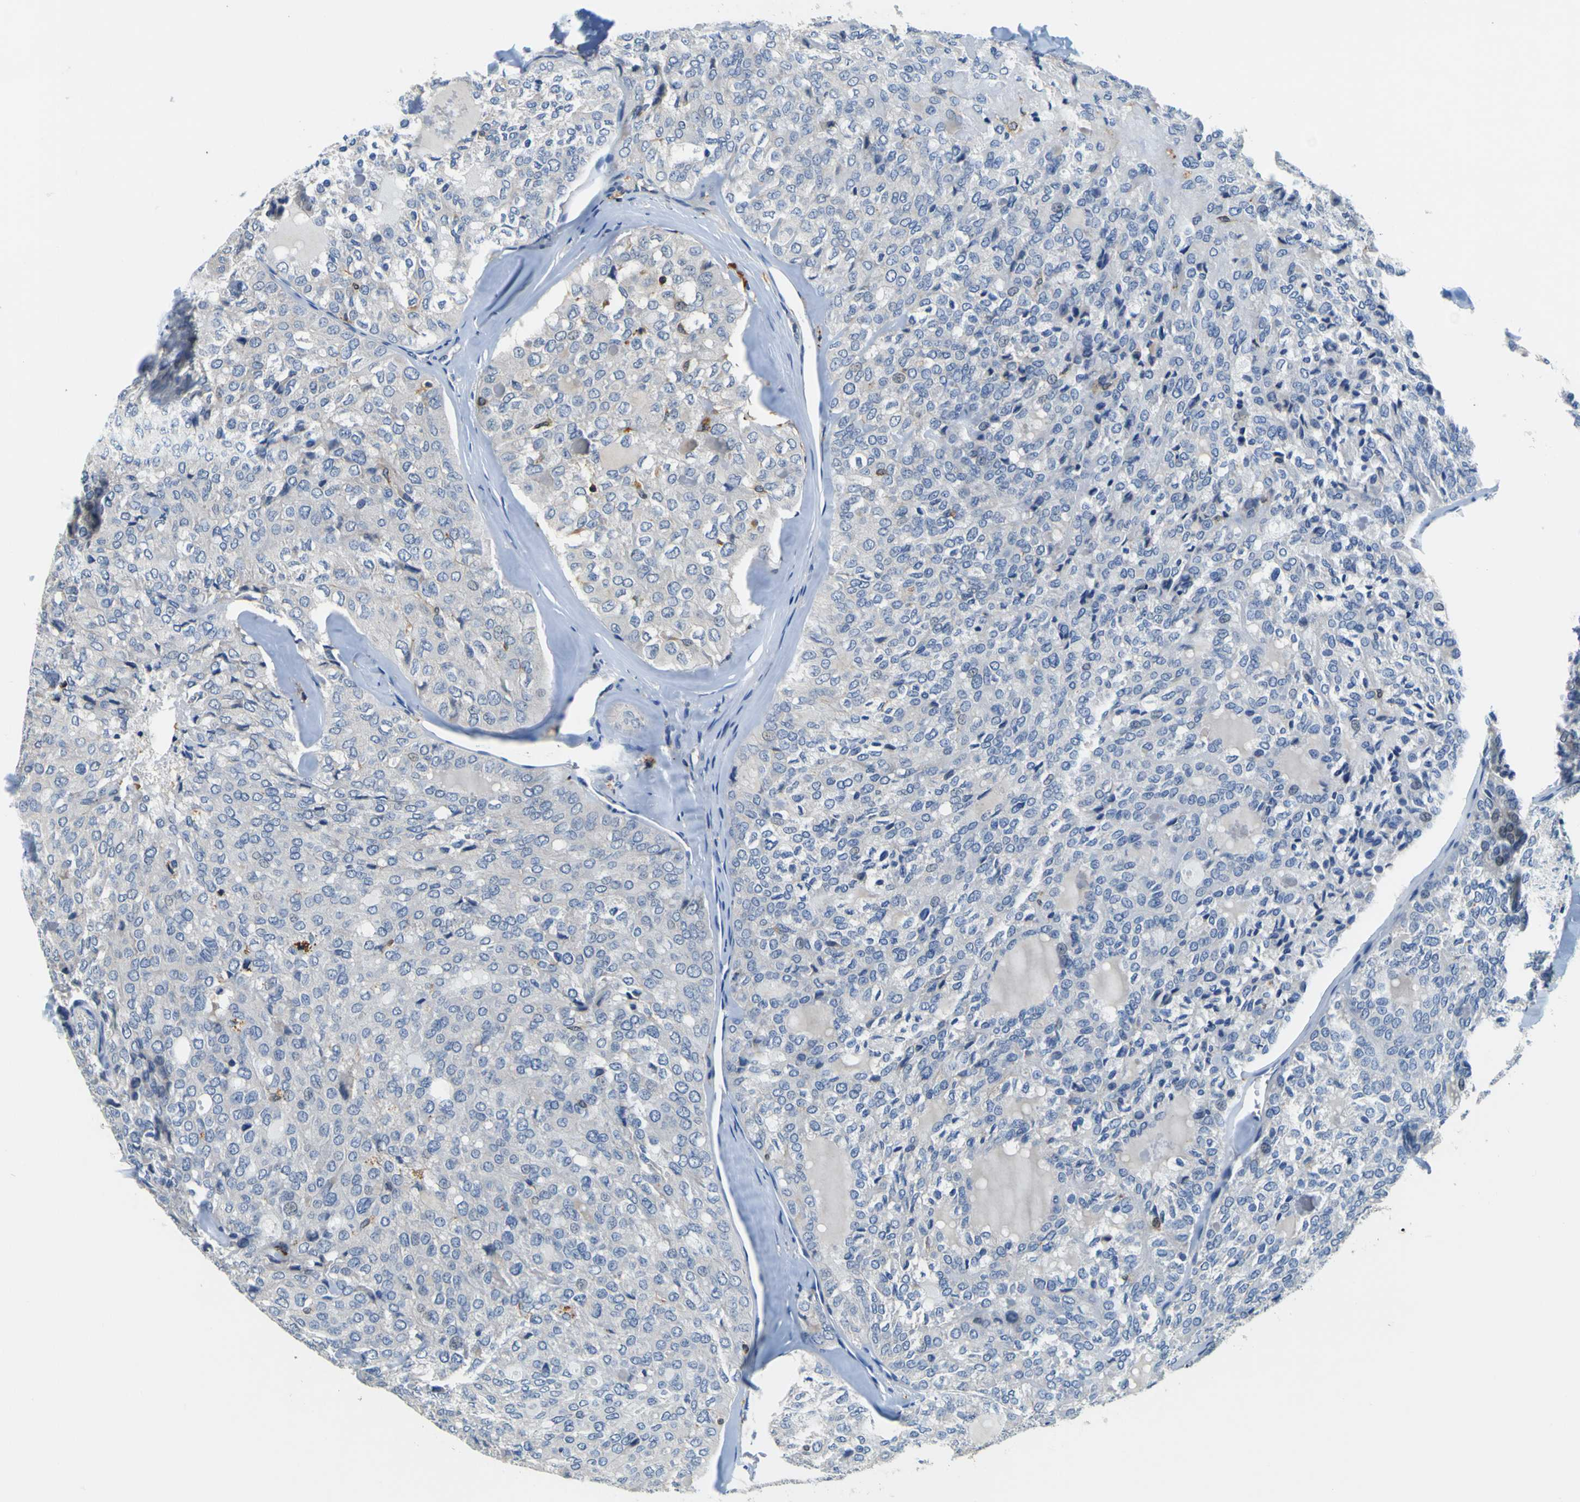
{"staining": {"intensity": "weak", "quantity": "<25%", "location": "cytoplasmic/membranous"}, "tissue": "thyroid cancer", "cell_type": "Tumor cells", "image_type": "cancer", "snomed": [{"axis": "morphology", "description": "Follicular adenoma carcinoma, NOS"}, {"axis": "topography", "description": "Thyroid gland"}], "caption": "Tumor cells are negative for brown protein staining in thyroid cancer. The staining is performed using DAB (3,3'-diaminobenzidine) brown chromogen with nuclei counter-stained in using hematoxylin.", "gene": "TNIK", "patient": {"sex": "male", "age": 75}}